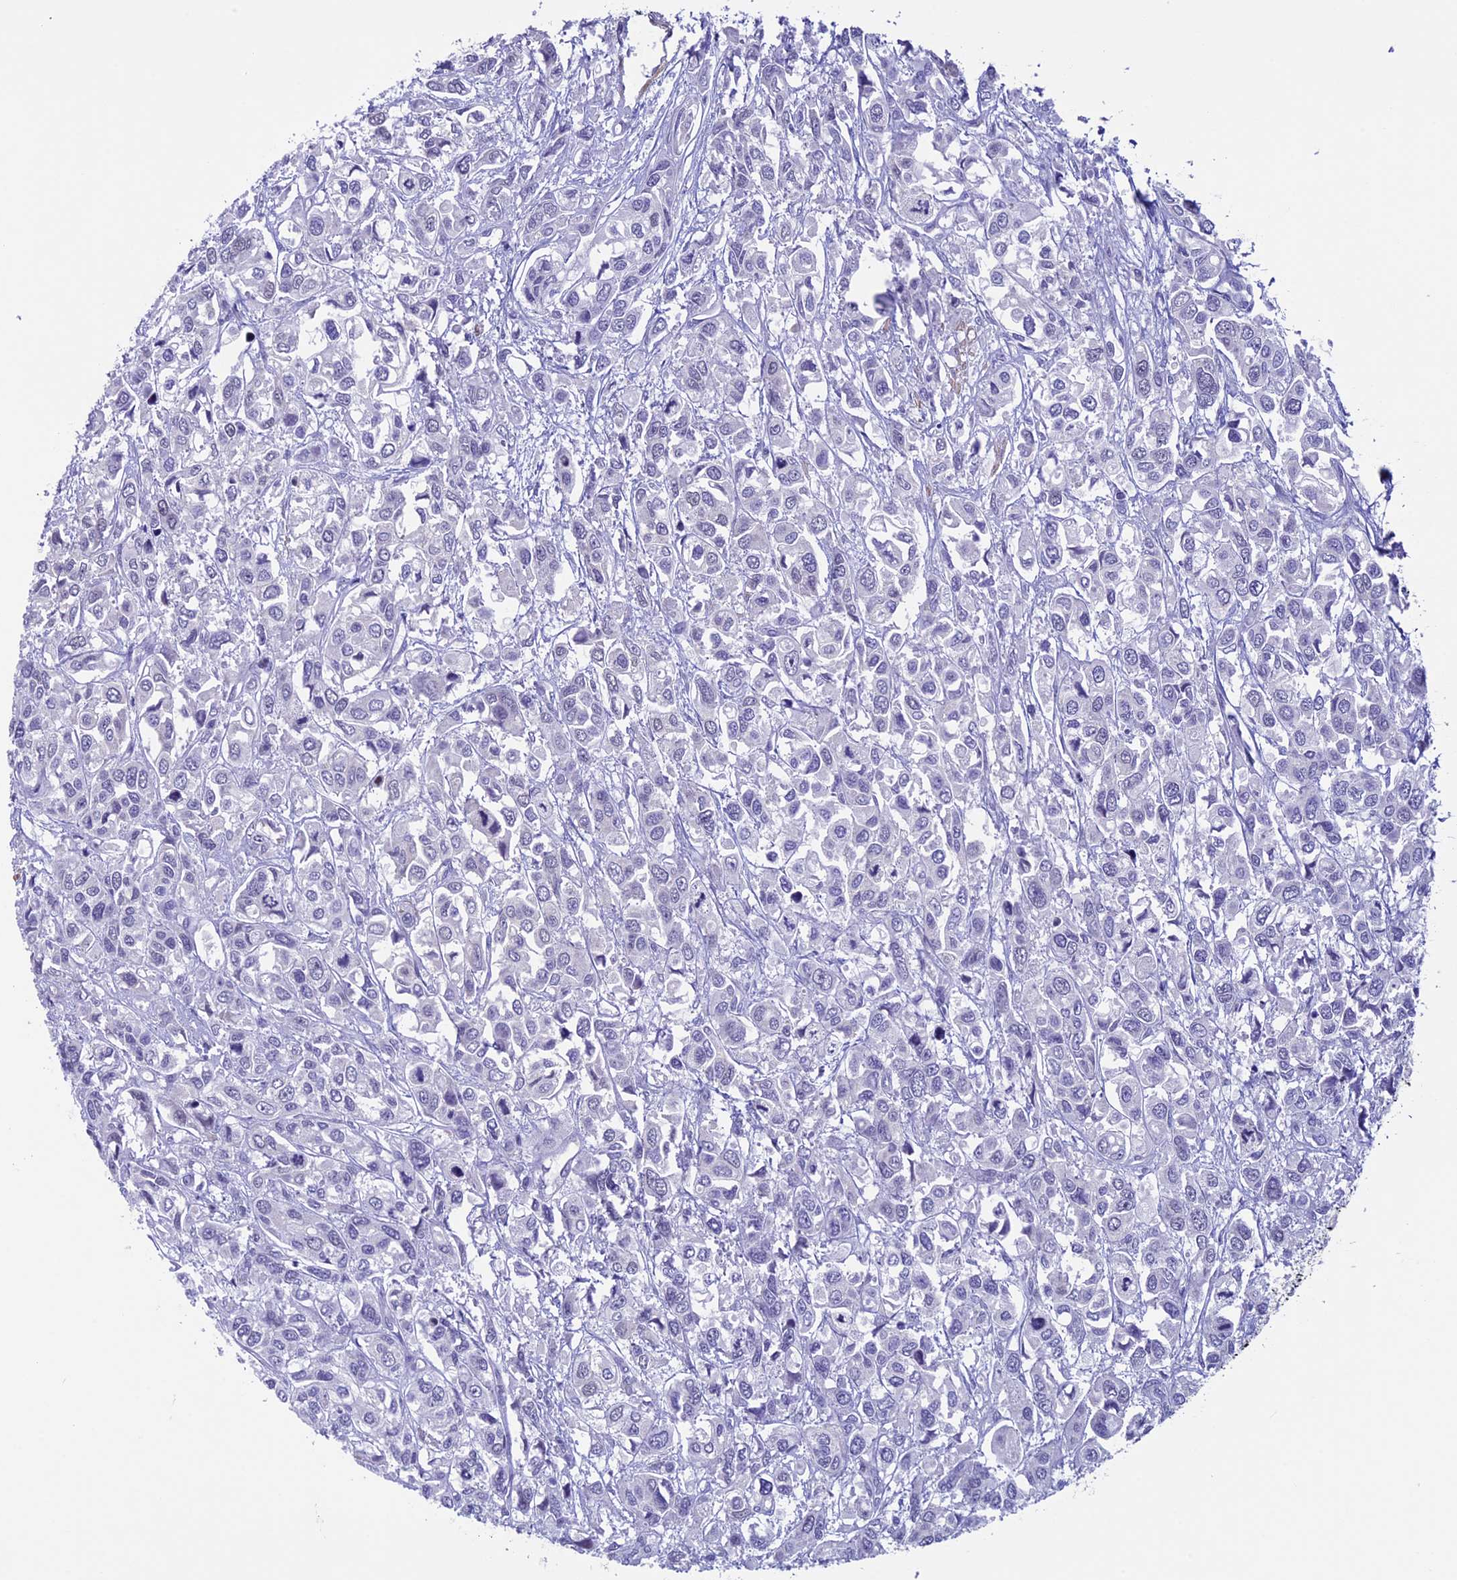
{"staining": {"intensity": "negative", "quantity": "none", "location": "none"}, "tissue": "urothelial cancer", "cell_type": "Tumor cells", "image_type": "cancer", "snomed": [{"axis": "morphology", "description": "Urothelial carcinoma, High grade"}, {"axis": "topography", "description": "Urinary bladder"}], "caption": "This is an immunohistochemistry photomicrograph of urothelial cancer. There is no positivity in tumor cells.", "gene": "IGSF6", "patient": {"sex": "male", "age": 67}}